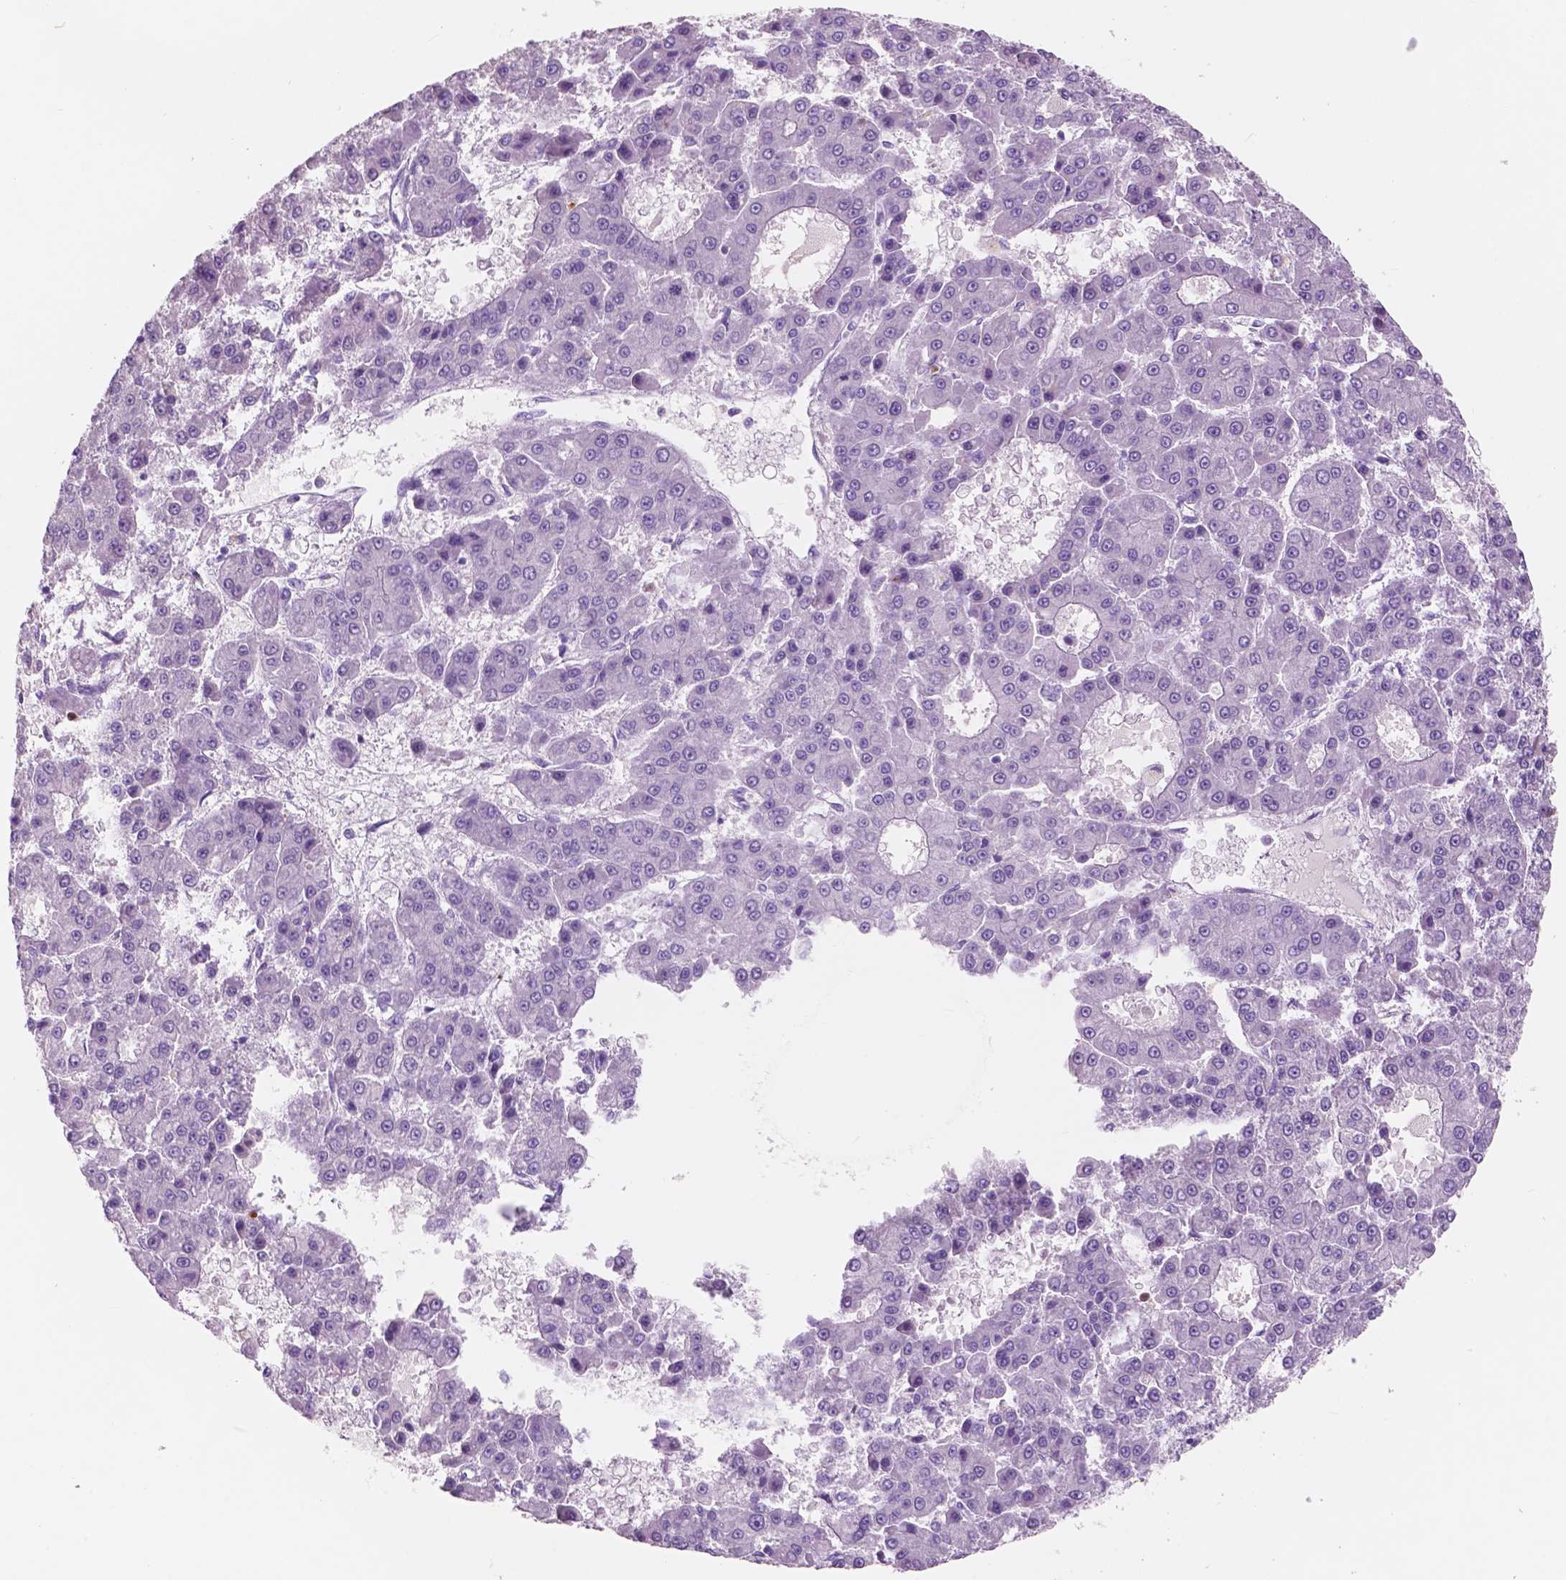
{"staining": {"intensity": "negative", "quantity": "none", "location": "none"}, "tissue": "liver cancer", "cell_type": "Tumor cells", "image_type": "cancer", "snomed": [{"axis": "morphology", "description": "Carcinoma, Hepatocellular, NOS"}, {"axis": "topography", "description": "Liver"}], "caption": "DAB immunohistochemical staining of human liver hepatocellular carcinoma displays no significant positivity in tumor cells. (DAB (3,3'-diaminobenzidine) IHC visualized using brightfield microscopy, high magnification).", "gene": "CUZD1", "patient": {"sex": "male", "age": 70}}